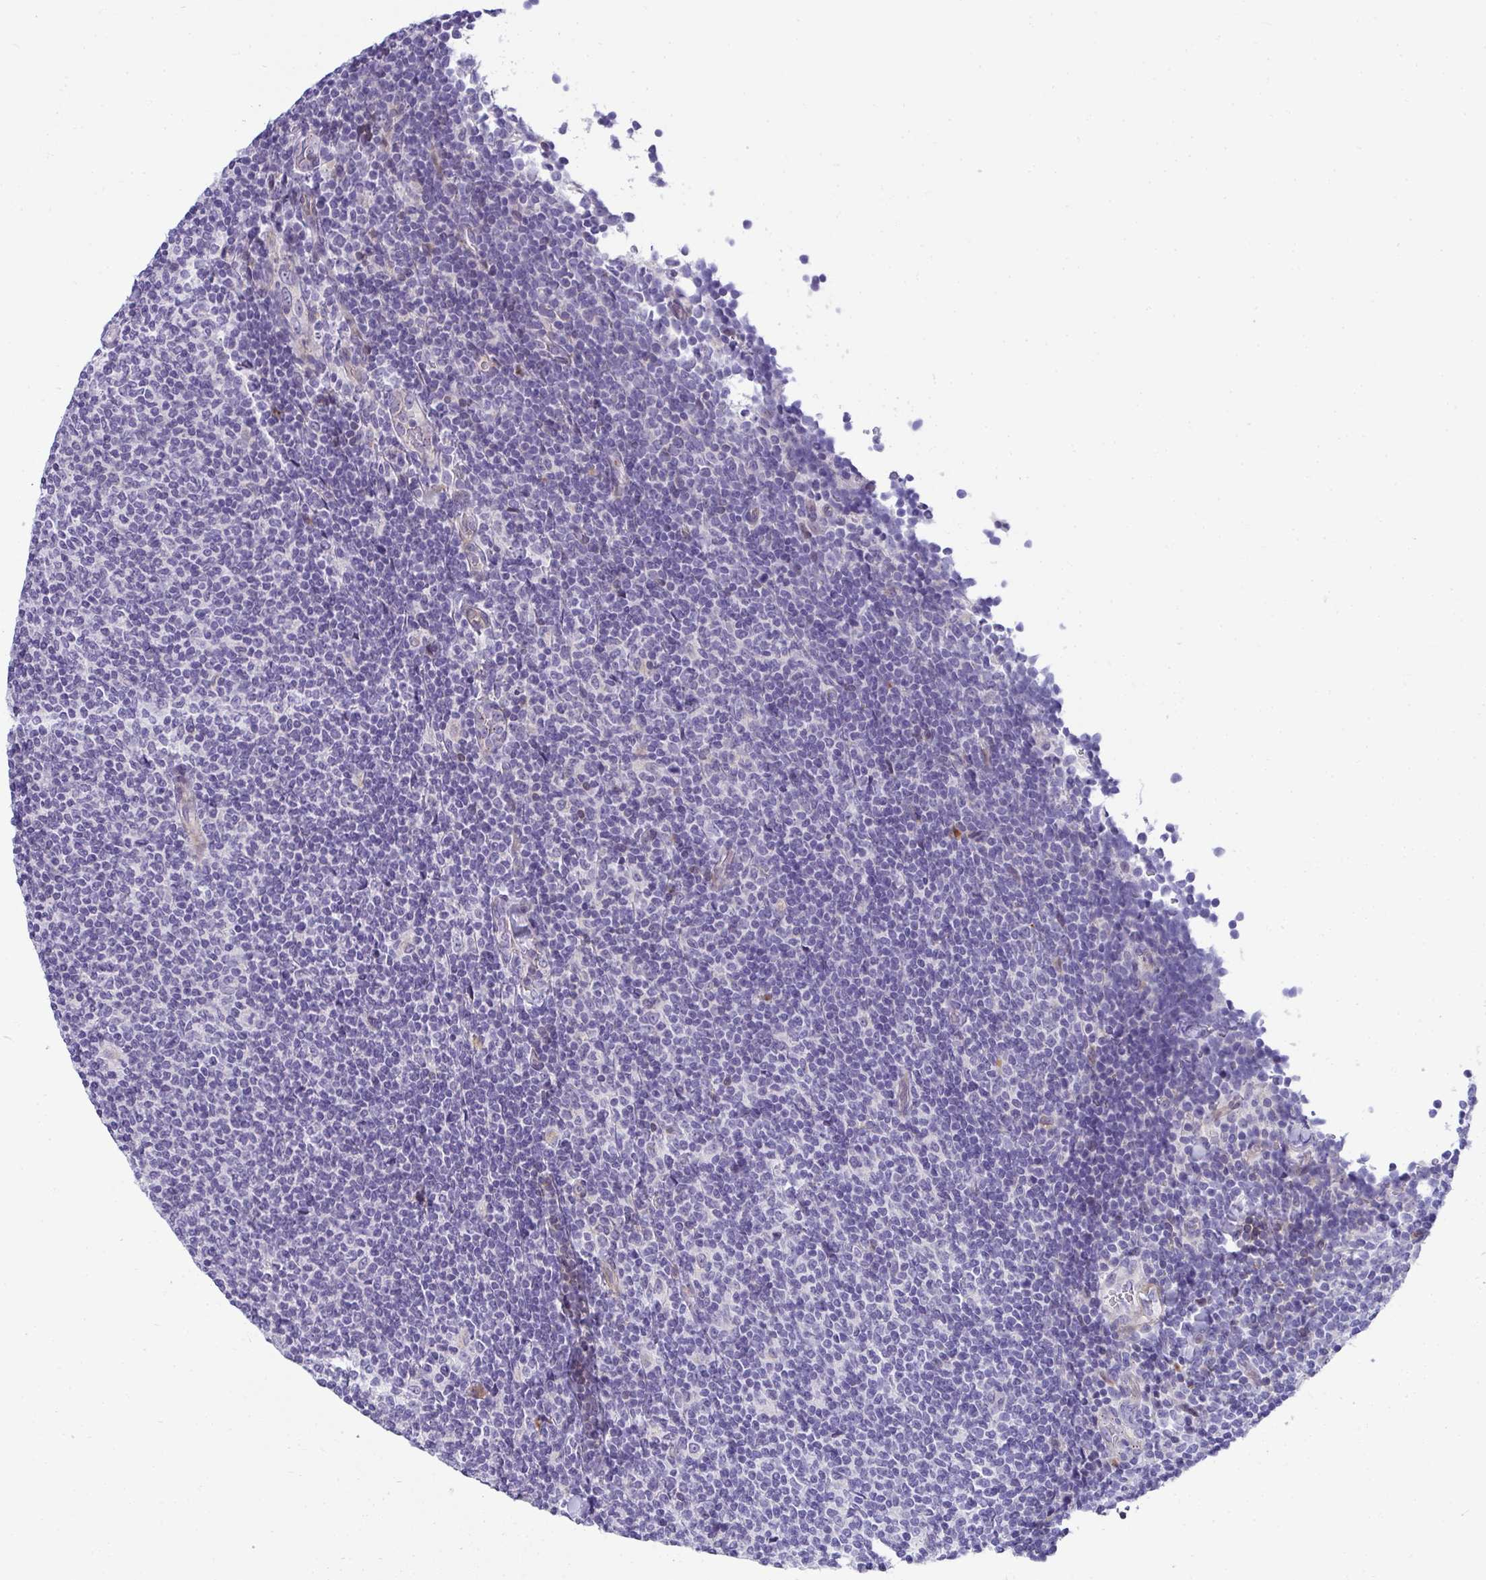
{"staining": {"intensity": "negative", "quantity": "none", "location": "none"}, "tissue": "lymphoma", "cell_type": "Tumor cells", "image_type": "cancer", "snomed": [{"axis": "morphology", "description": "Malignant lymphoma, non-Hodgkin's type, Low grade"}, {"axis": "topography", "description": "Lymph node"}], "caption": "Immunohistochemical staining of human malignant lymphoma, non-Hodgkin's type (low-grade) exhibits no significant positivity in tumor cells. (Stains: DAB (3,3'-diaminobenzidine) immunohistochemistry (IHC) with hematoxylin counter stain, Microscopy: brightfield microscopy at high magnification).", "gene": "AK5", "patient": {"sex": "male", "age": 52}}